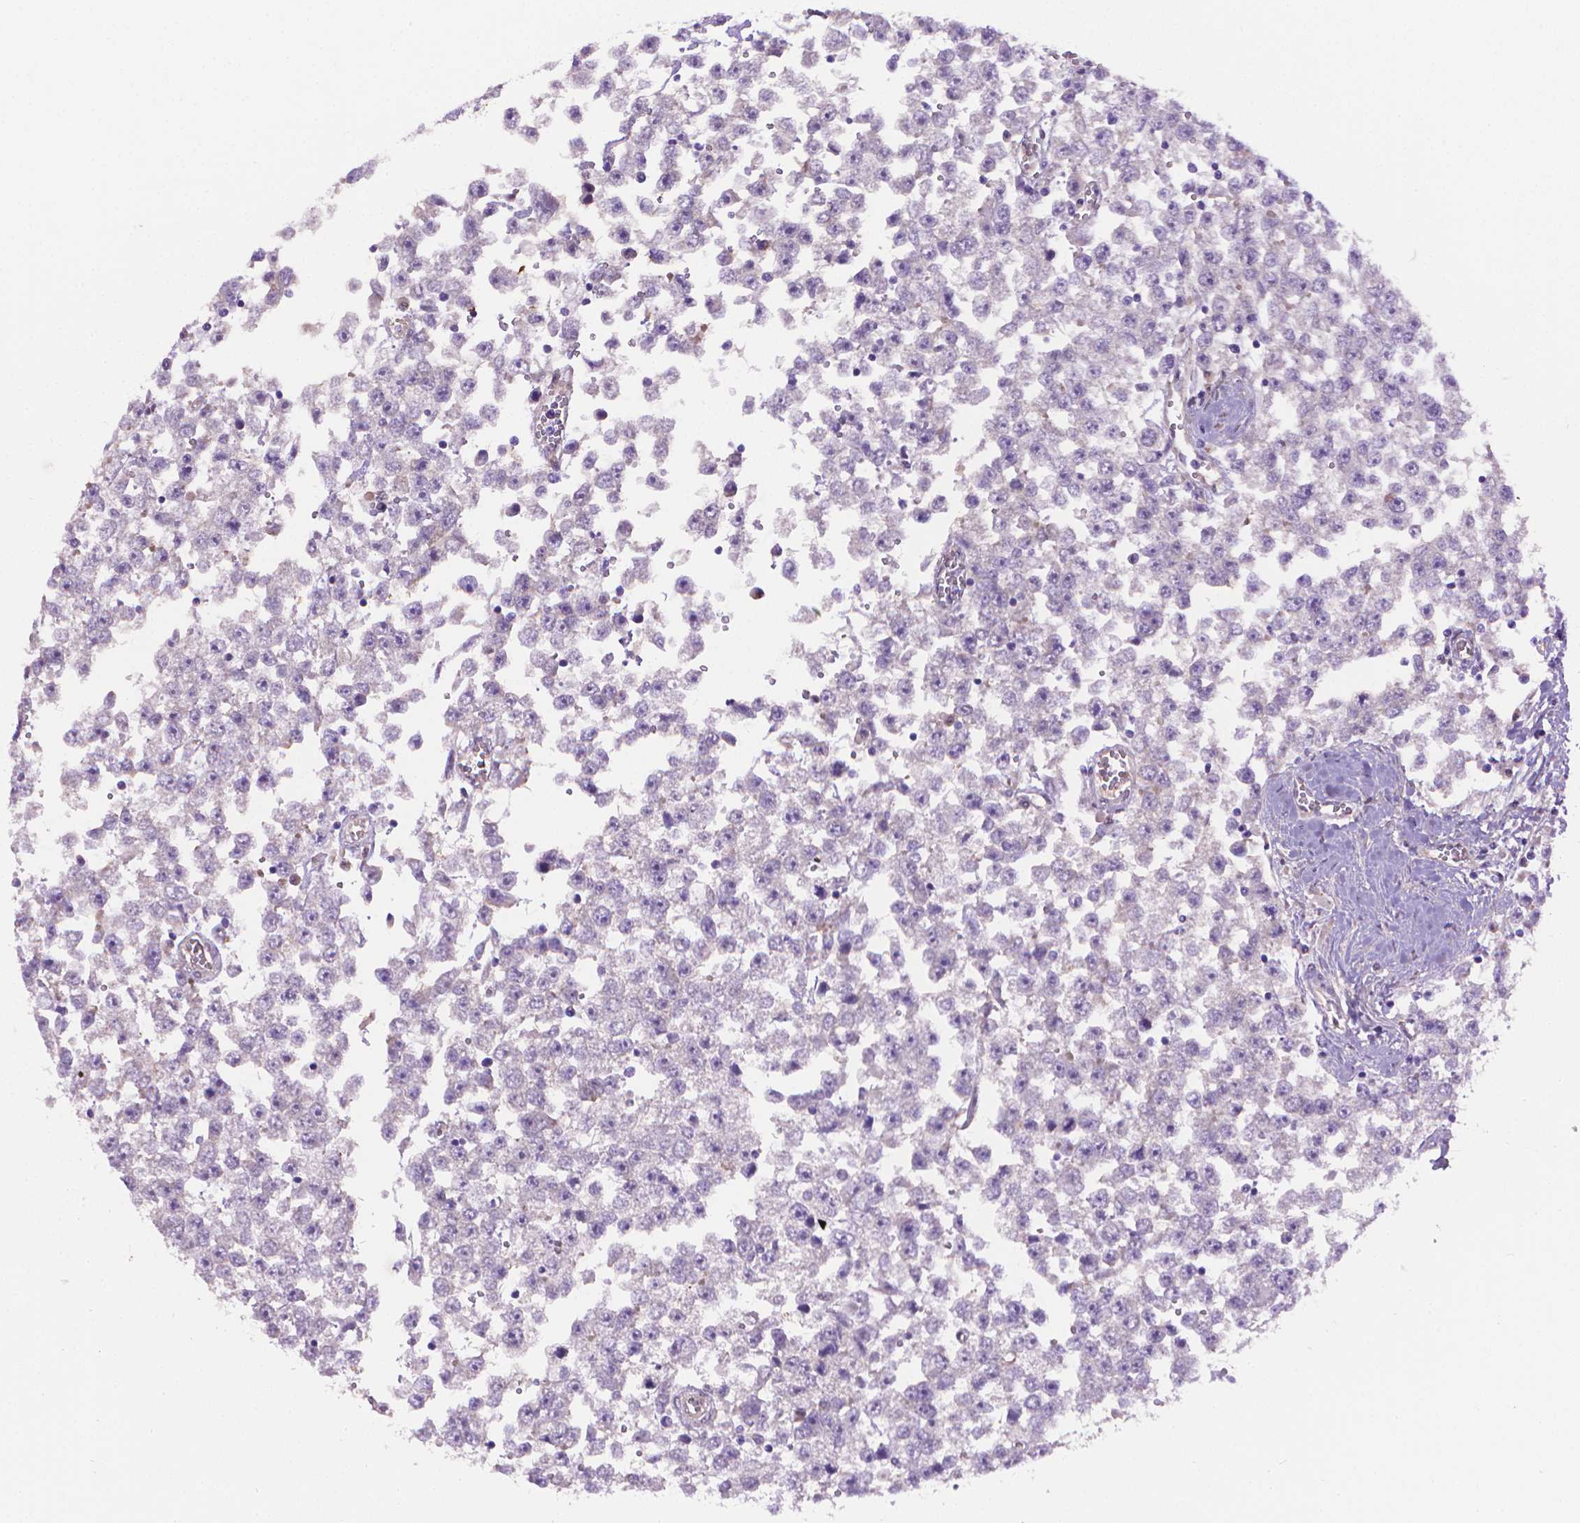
{"staining": {"intensity": "negative", "quantity": "none", "location": "none"}, "tissue": "testis cancer", "cell_type": "Tumor cells", "image_type": "cancer", "snomed": [{"axis": "morphology", "description": "Seminoma, NOS"}, {"axis": "topography", "description": "Testis"}], "caption": "Immunohistochemistry (IHC) histopathology image of human seminoma (testis) stained for a protein (brown), which shows no staining in tumor cells.", "gene": "CLIC4", "patient": {"sex": "male", "age": 34}}